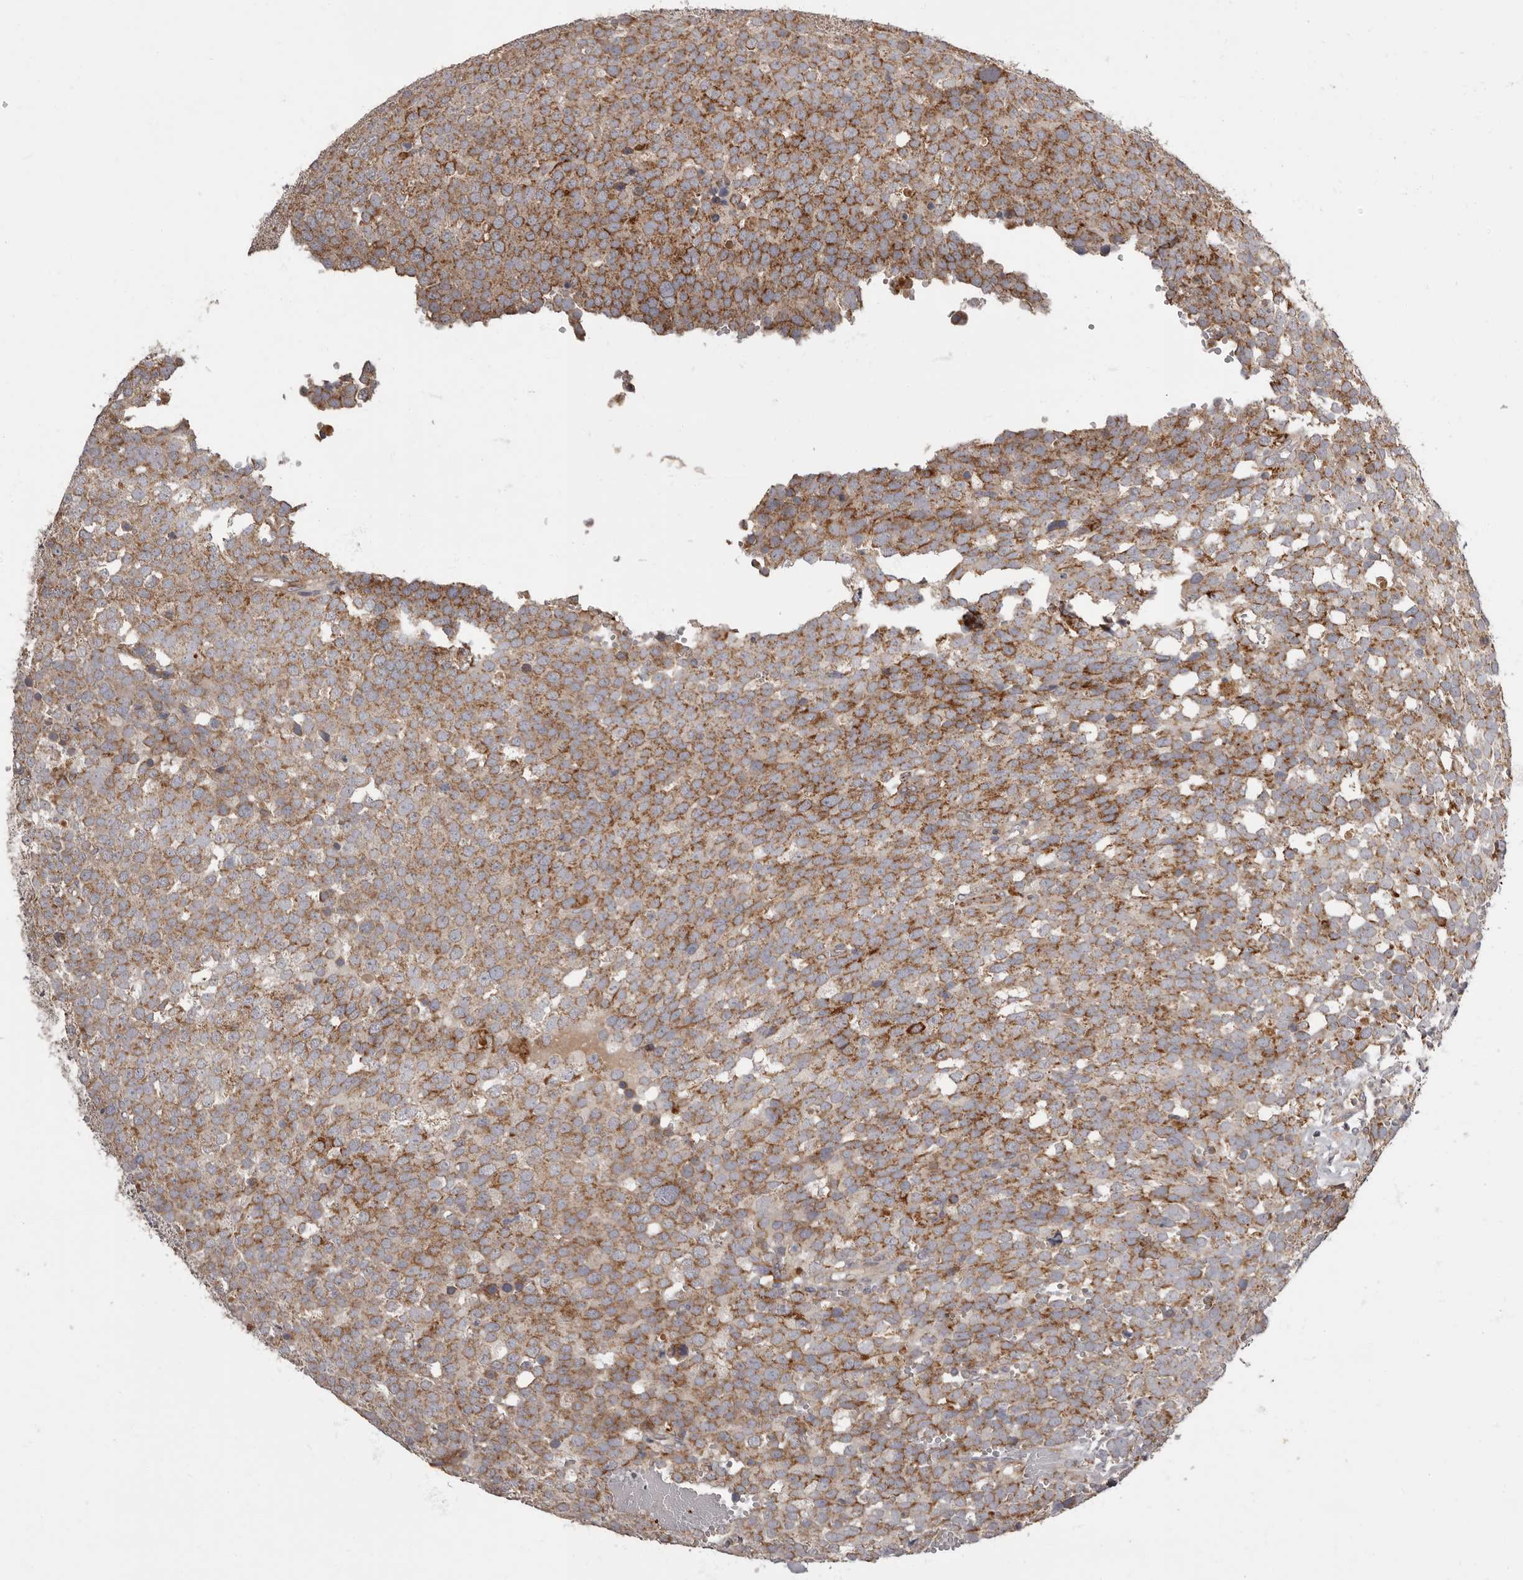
{"staining": {"intensity": "moderate", "quantity": ">75%", "location": "cytoplasmic/membranous"}, "tissue": "testis cancer", "cell_type": "Tumor cells", "image_type": "cancer", "snomed": [{"axis": "morphology", "description": "Seminoma, NOS"}, {"axis": "topography", "description": "Testis"}], "caption": "Moderate cytoplasmic/membranous expression is seen in about >75% of tumor cells in seminoma (testis).", "gene": "ADCY2", "patient": {"sex": "male", "age": 71}}